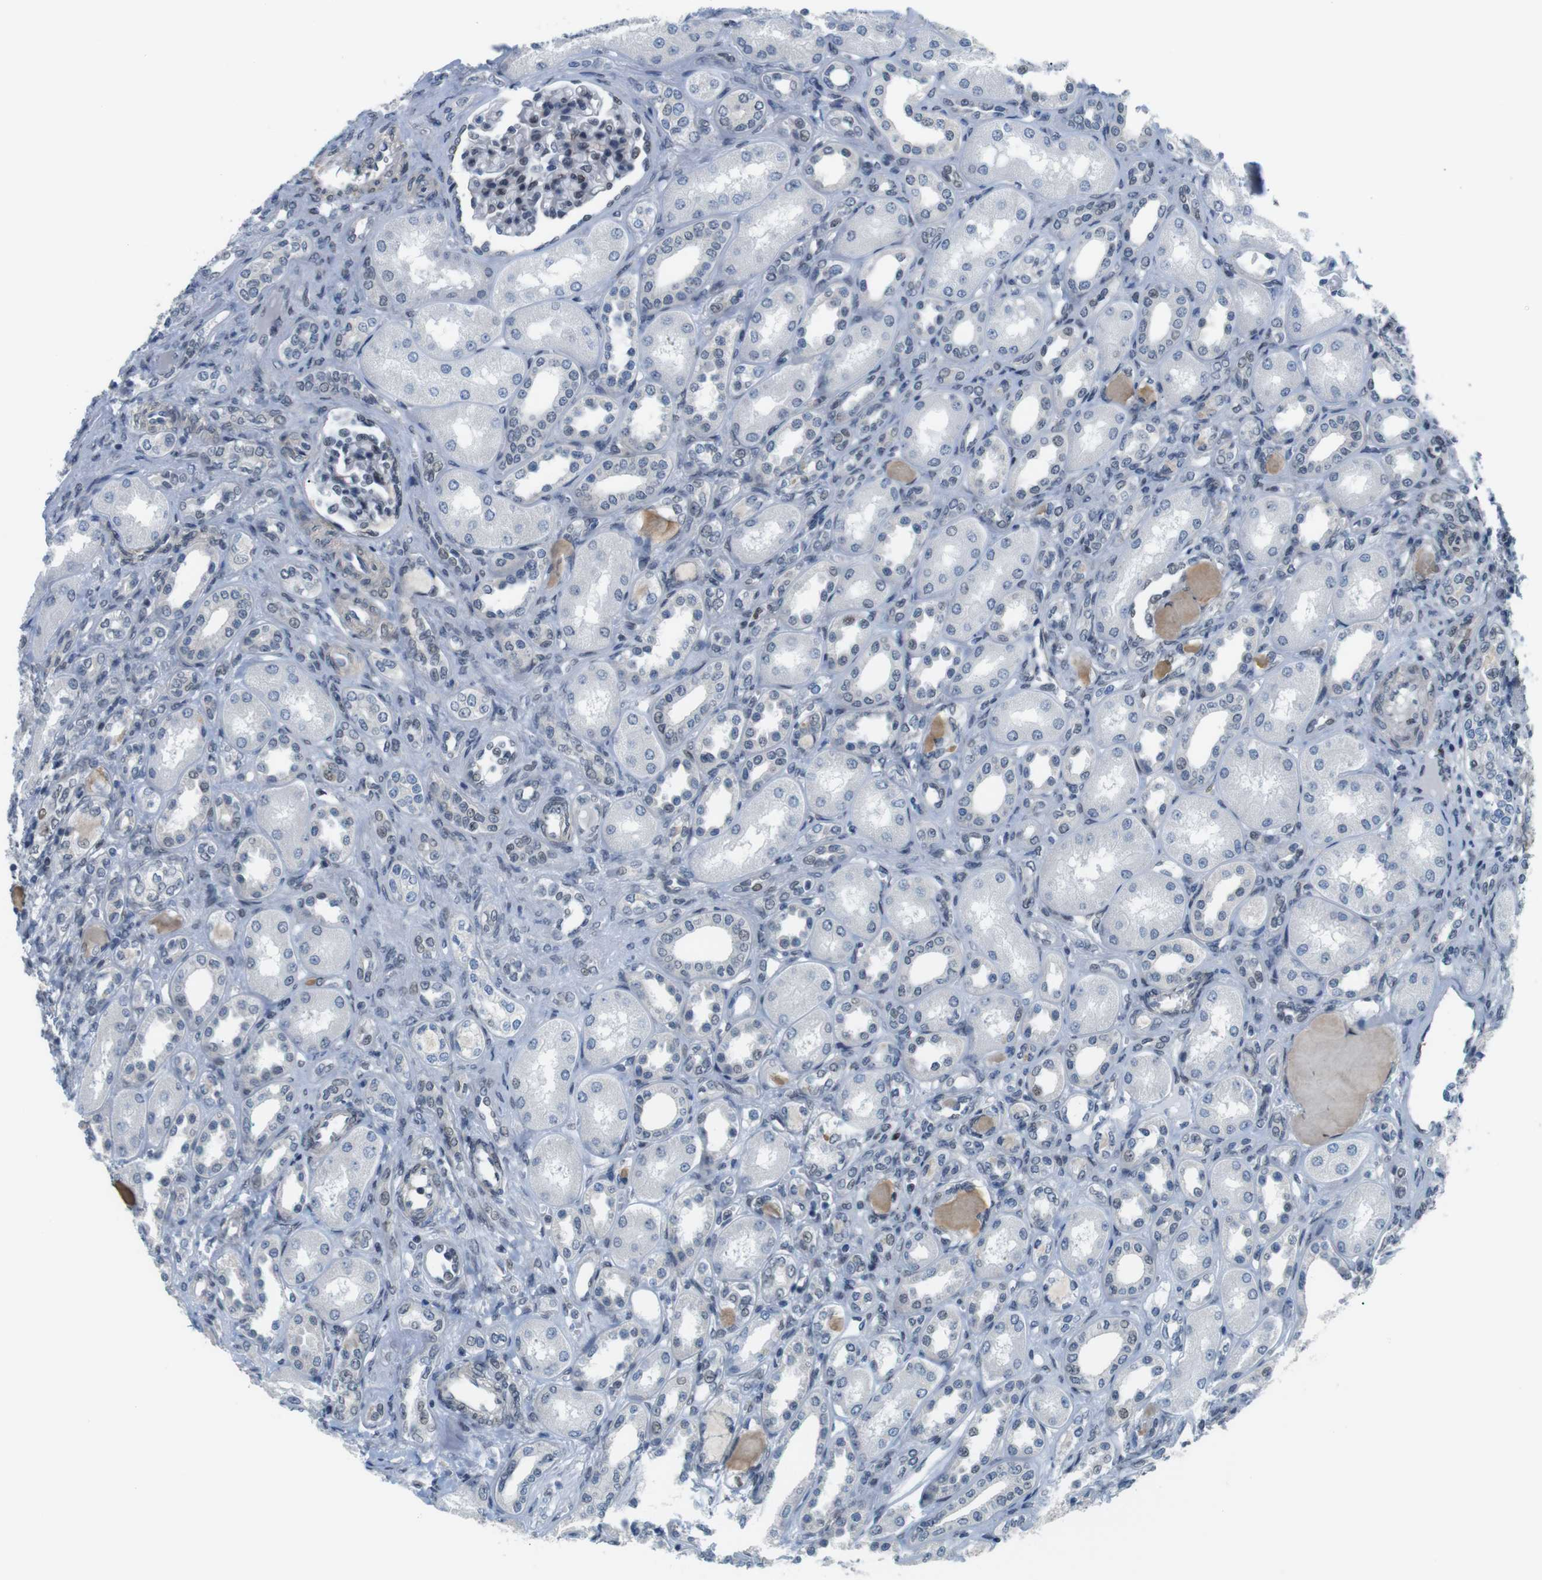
{"staining": {"intensity": "moderate", "quantity": "<25%", "location": "nuclear"}, "tissue": "kidney", "cell_type": "Cells in glomeruli", "image_type": "normal", "snomed": [{"axis": "morphology", "description": "Normal tissue, NOS"}, {"axis": "topography", "description": "Kidney"}], "caption": "Cells in glomeruli exhibit low levels of moderate nuclear expression in about <25% of cells in normal human kidney.", "gene": "SMCO2", "patient": {"sex": "male", "age": 7}}